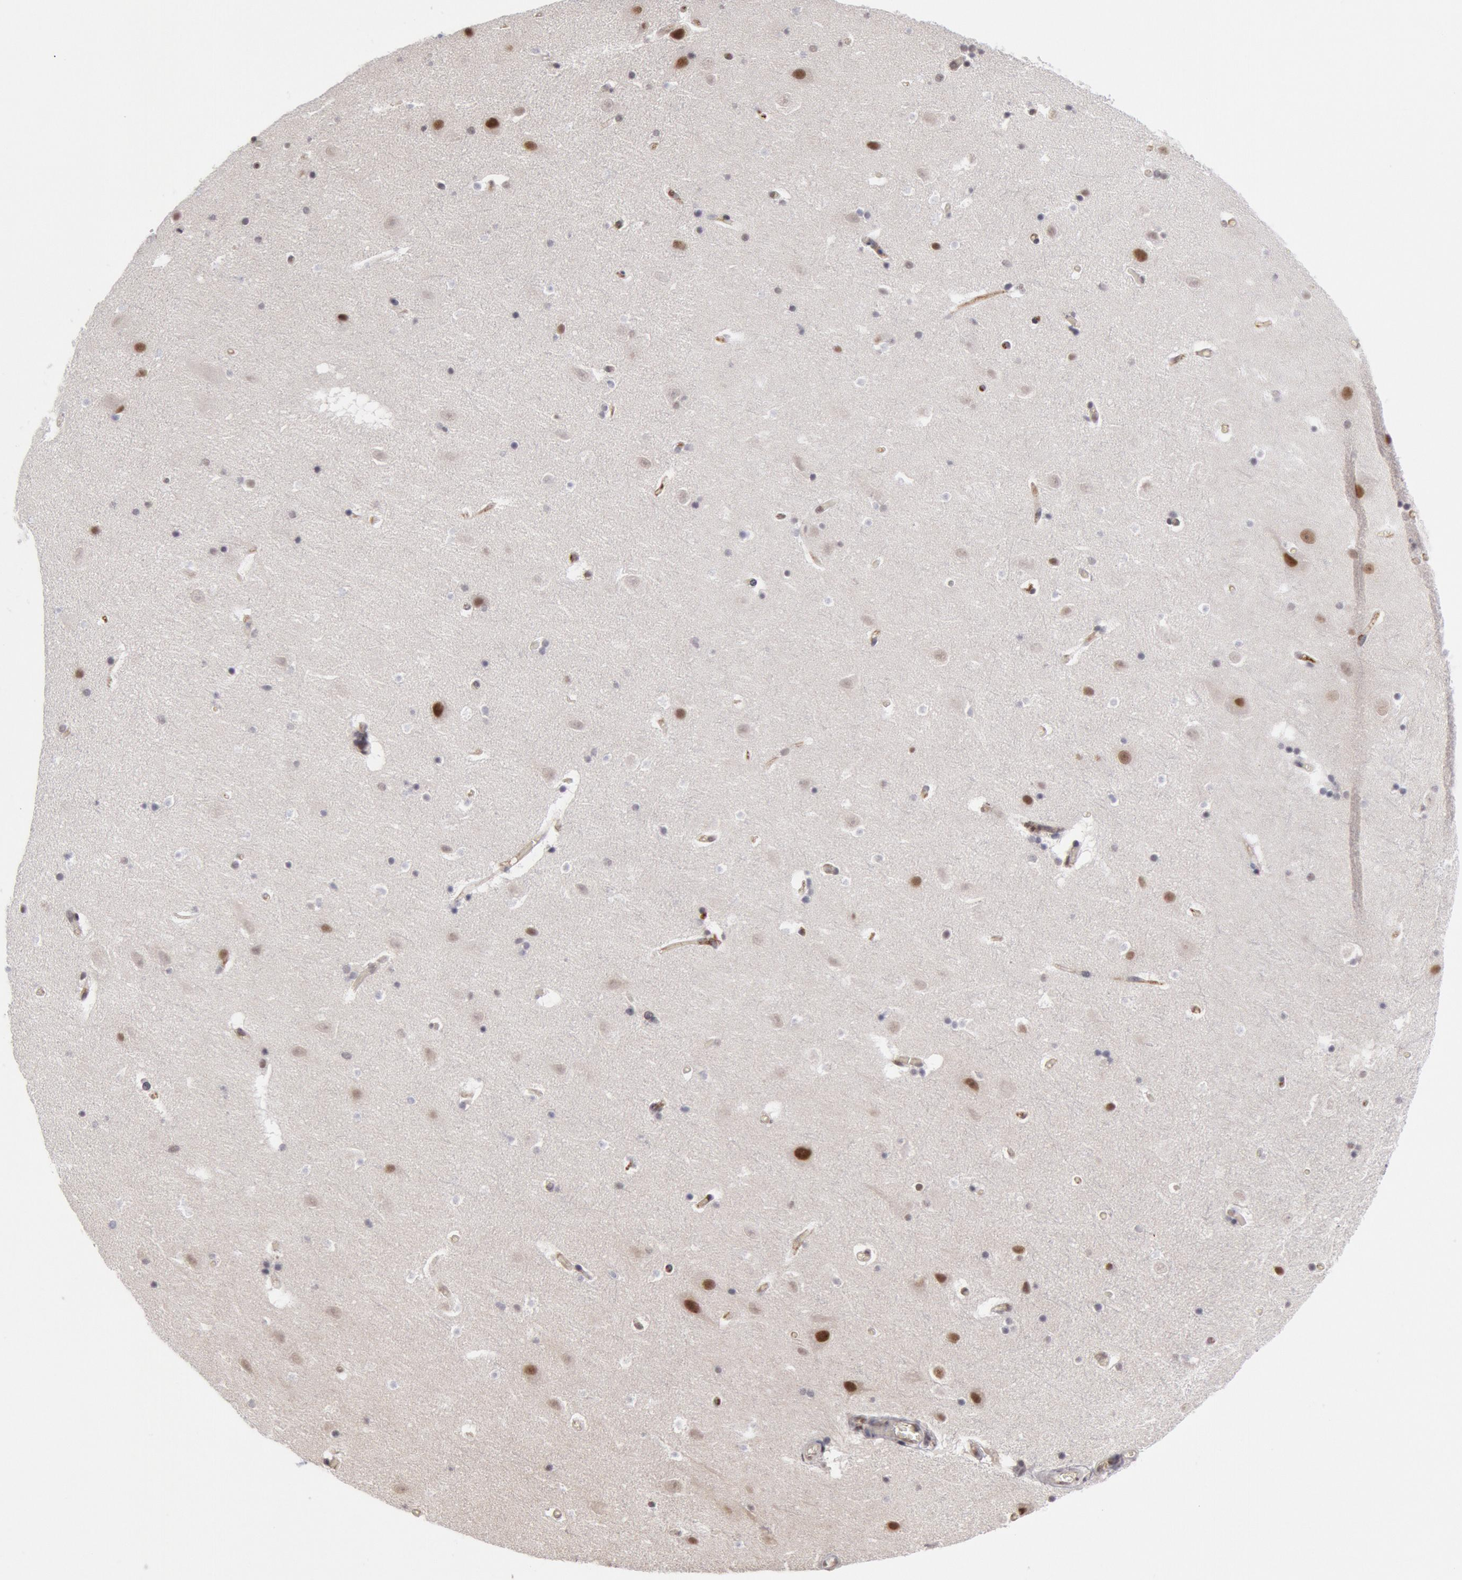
{"staining": {"intensity": "weak", "quantity": "<25%", "location": "nuclear"}, "tissue": "hippocampus", "cell_type": "Glial cells", "image_type": "normal", "snomed": [{"axis": "morphology", "description": "Normal tissue, NOS"}, {"axis": "topography", "description": "Hippocampus"}], "caption": "Immunohistochemistry (IHC) of benign hippocampus reveals no positivity in glial cells.", "gene": "PPP4R3B", "patient": {"sex": "male", "age": 45}}